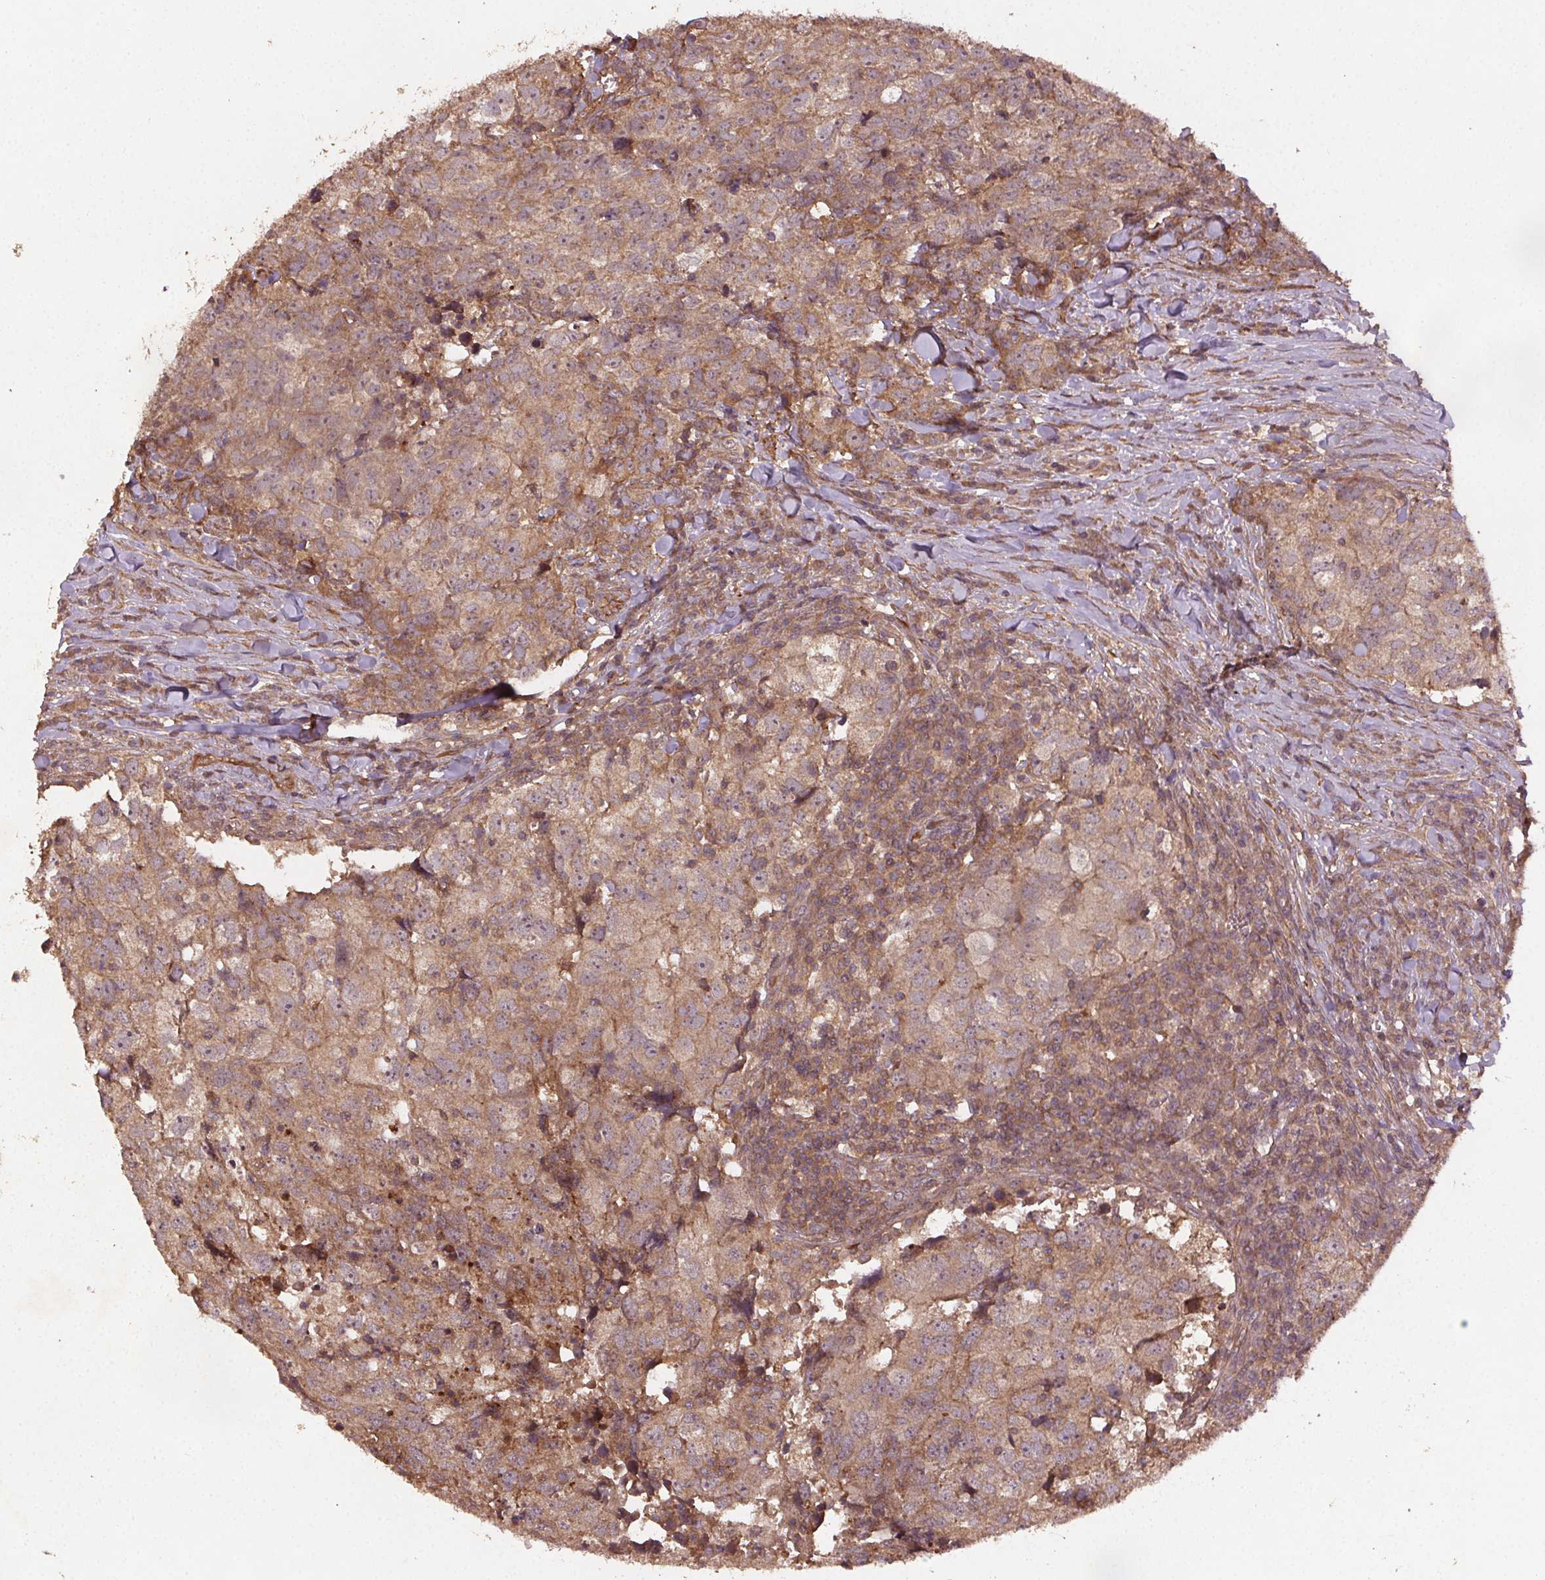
{"staining": {"intensity": "moderate", "quantity": "25%-75%", "location": "cytoplasmic/membranous"}, "tissue": "breast cancer", "cell_type": "Tumor cells", "image_type": "cancer", "snomed": [{"axis": "morphology", "description": "Duct carcinoma"}, {"axis": "topography", "description": "Breast"}], "caption": "Immunohistochemical staining of breast cancer (intraductal carcinoma) exhibits moderate cytoplasmic/membranous protein staining in about 25%-75% of tumor cells.", "gene": "SEC14L2", "patient": {"sex": "female", "age": 30}}